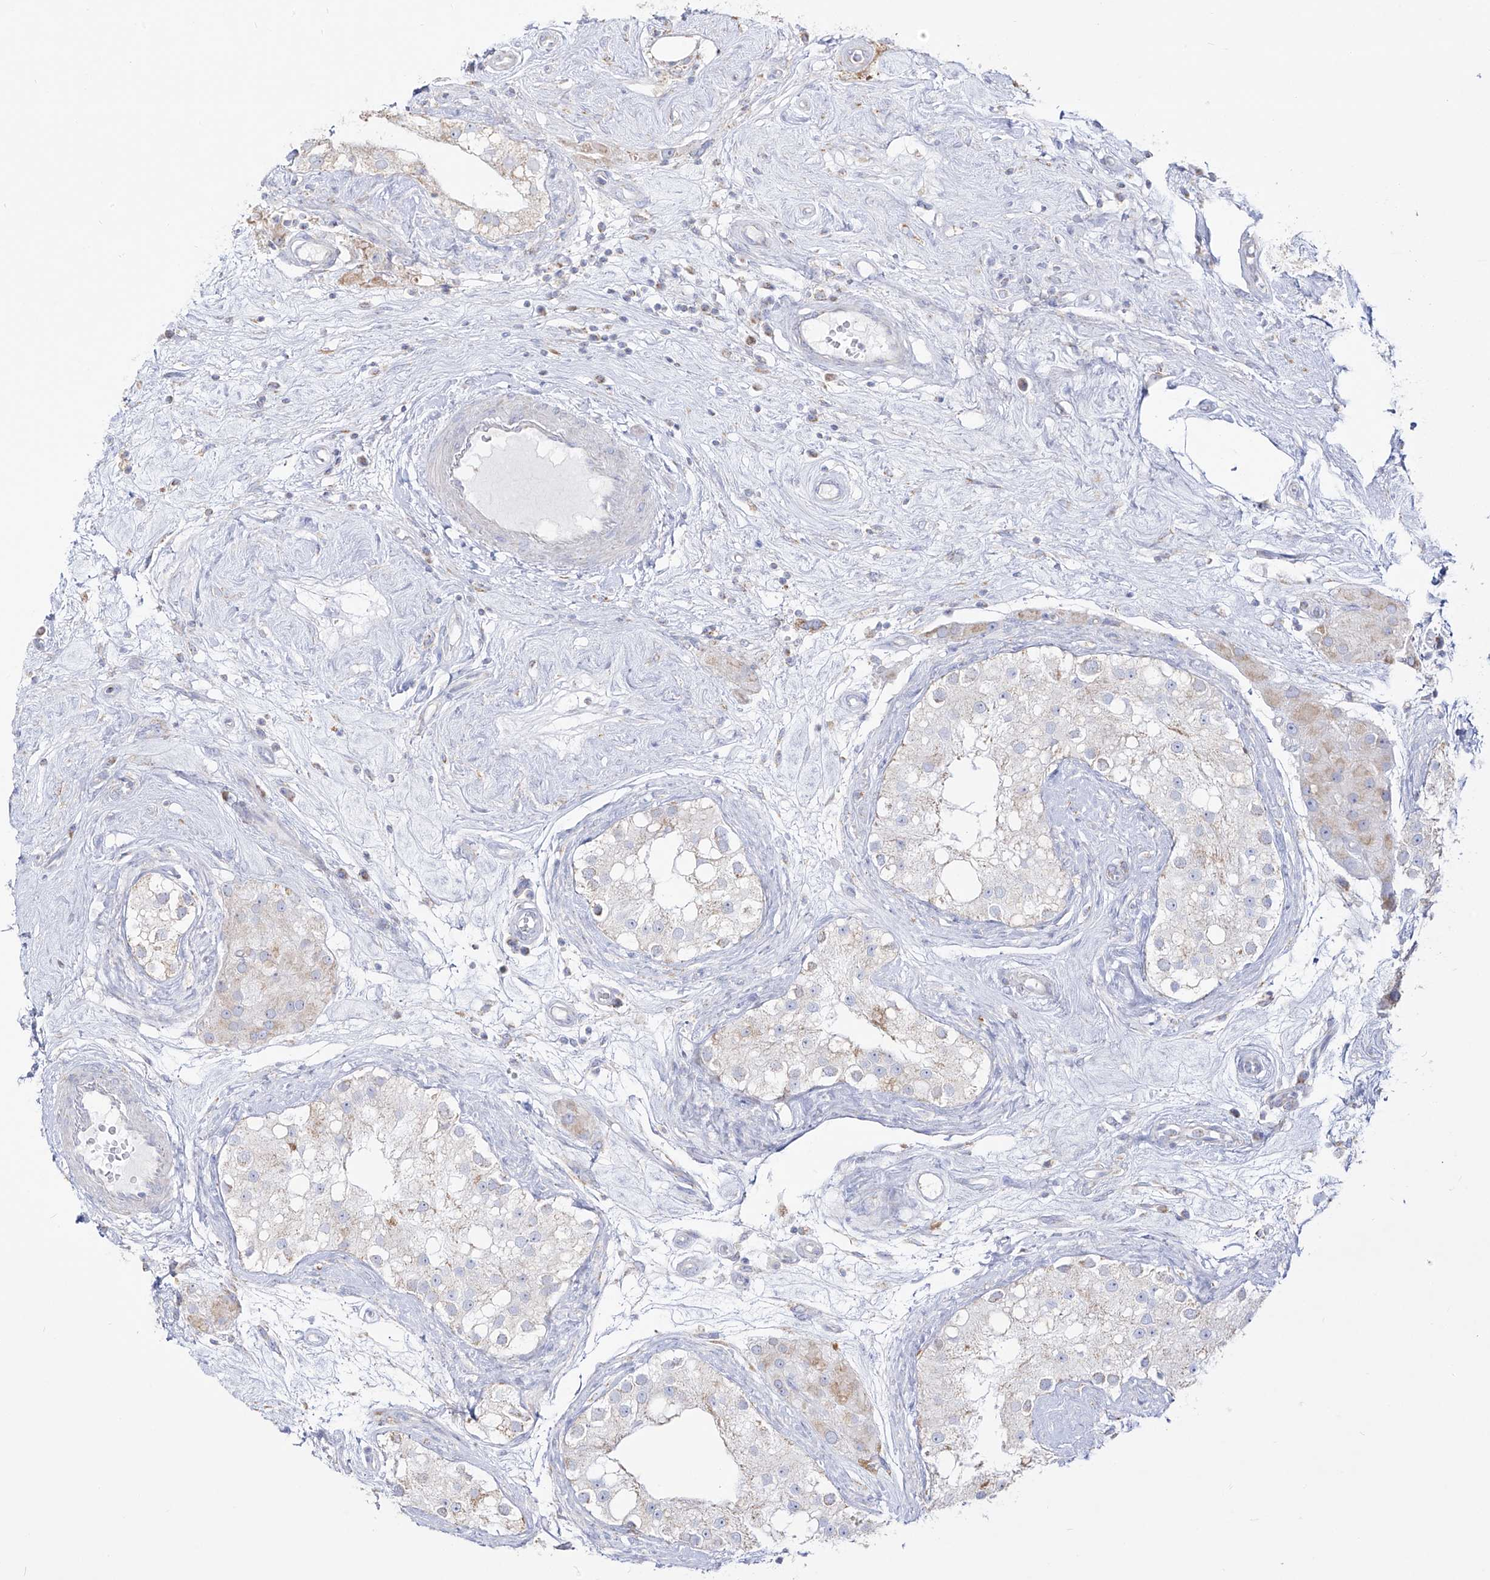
{"staining": {"intensity": "negative", "quantity": "none", "location": "none"}, "tissue": "testis", "cell_type": "Cells in seminiferous ducts", "image_type": "normal", "snomed": [{"axis": "morphology", "description": "Normal tissue, NOS"}, {"axis": "topography", "description": "Testis"}], "caption": "Image shows no protein staining in cells in seminiferous ducts of benign testis.", "gene": "RCHY1", "patient": {"sex": "male", "age": 84}}